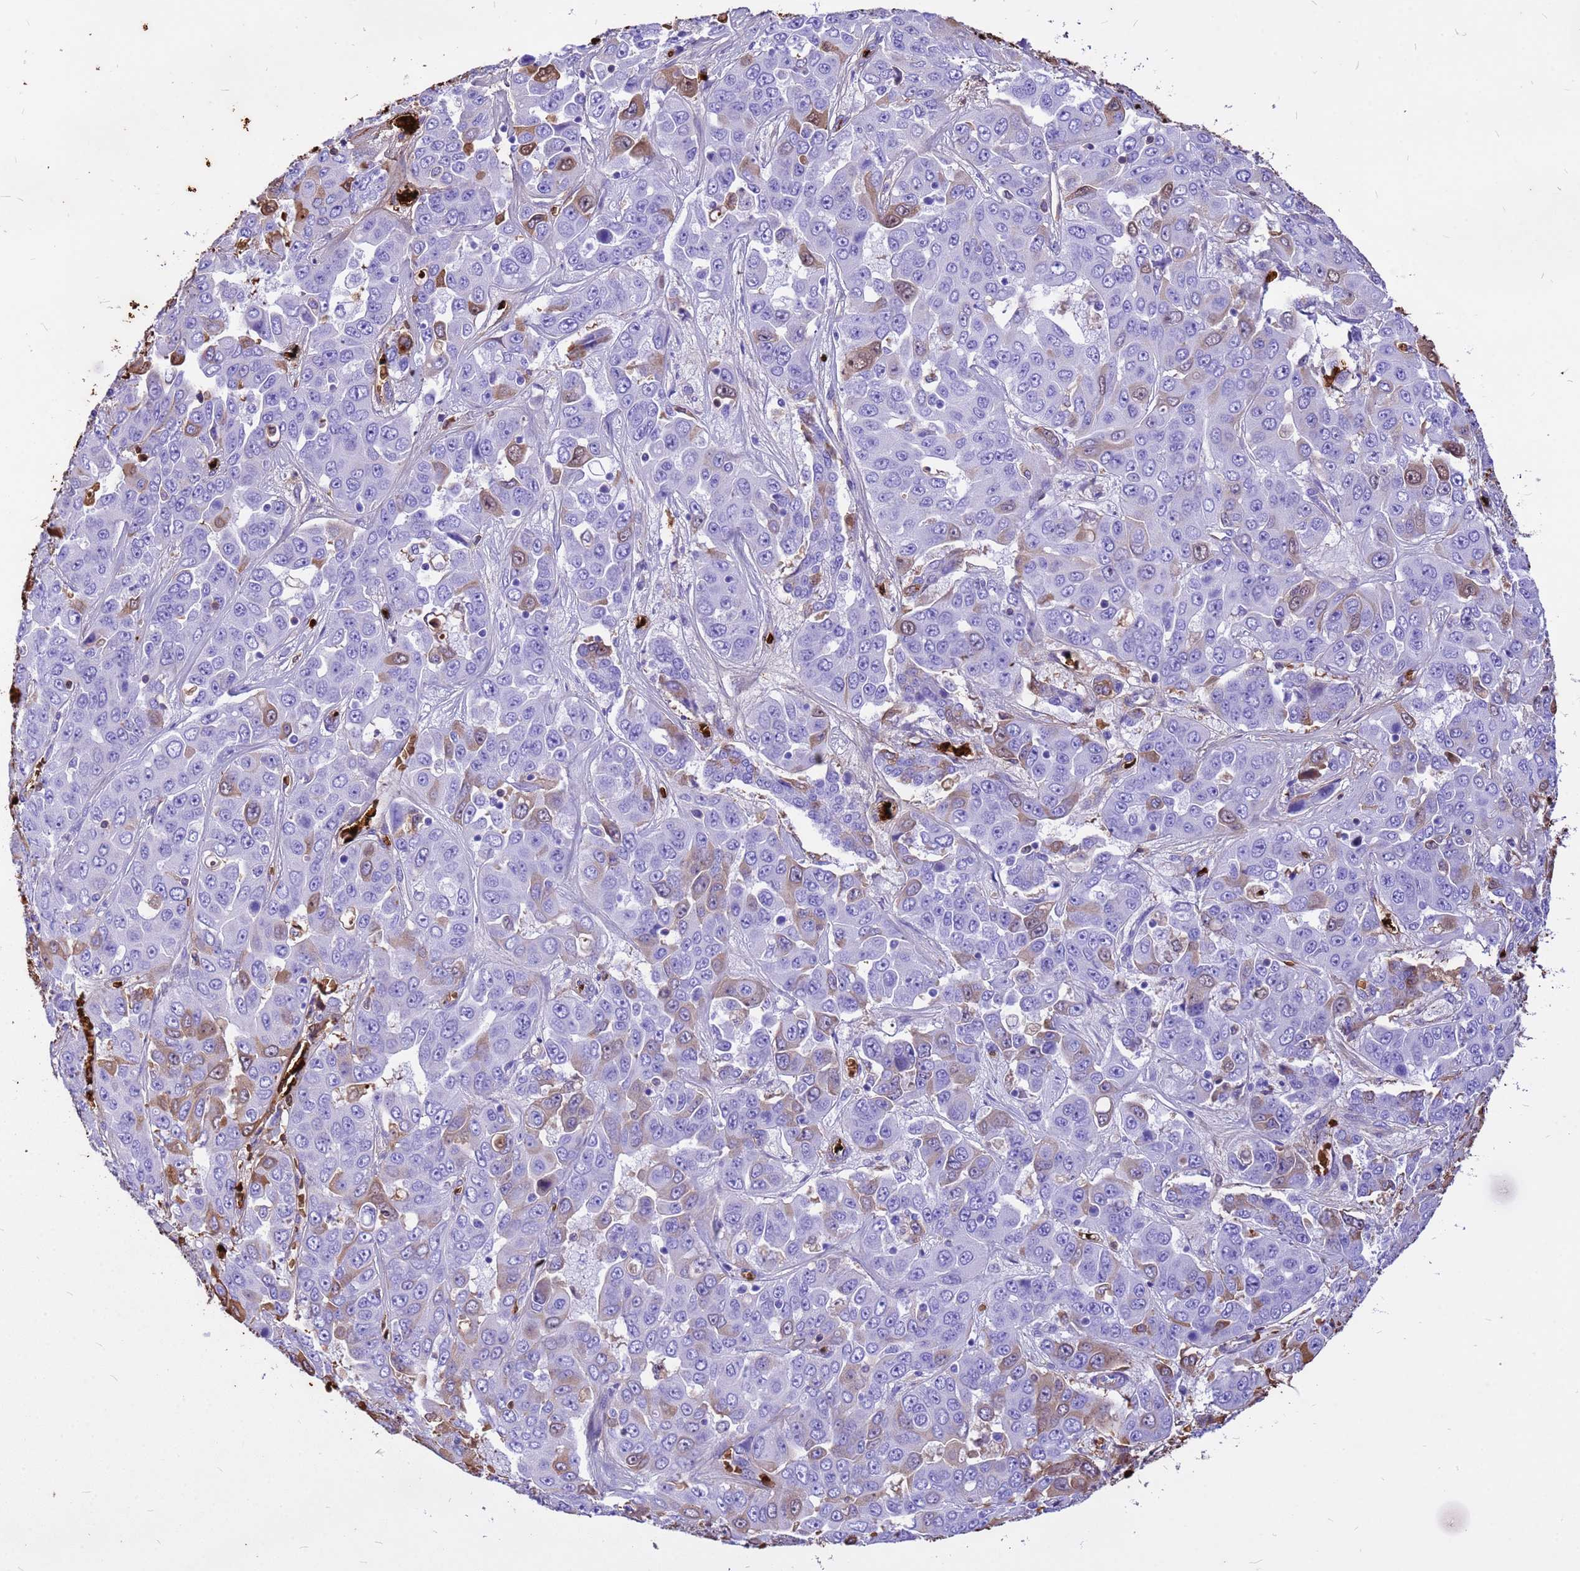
{"staining": {"intensity": "moderate", "quantity": "<25%", "location": "cytoplasmic/membranous"}, "tissue": "liver cancer", "cell_type": "Tumor cells", "image_type": "cancer", "snomed": [{"axis": "morphology", "description": "Cholangiocarcinoma"}, {"axis": "topography", "description": "Liver"}], "caption": "A micrograph showing moderate cytoplasmic/membranous staining in approximately <25% of tumor cells in liver cancer (cholangiocarcinoma), as visualized by brown immunohistochemical staining.", "gene": "HBA2", "patient": {"sex": "female", "age": 52}}